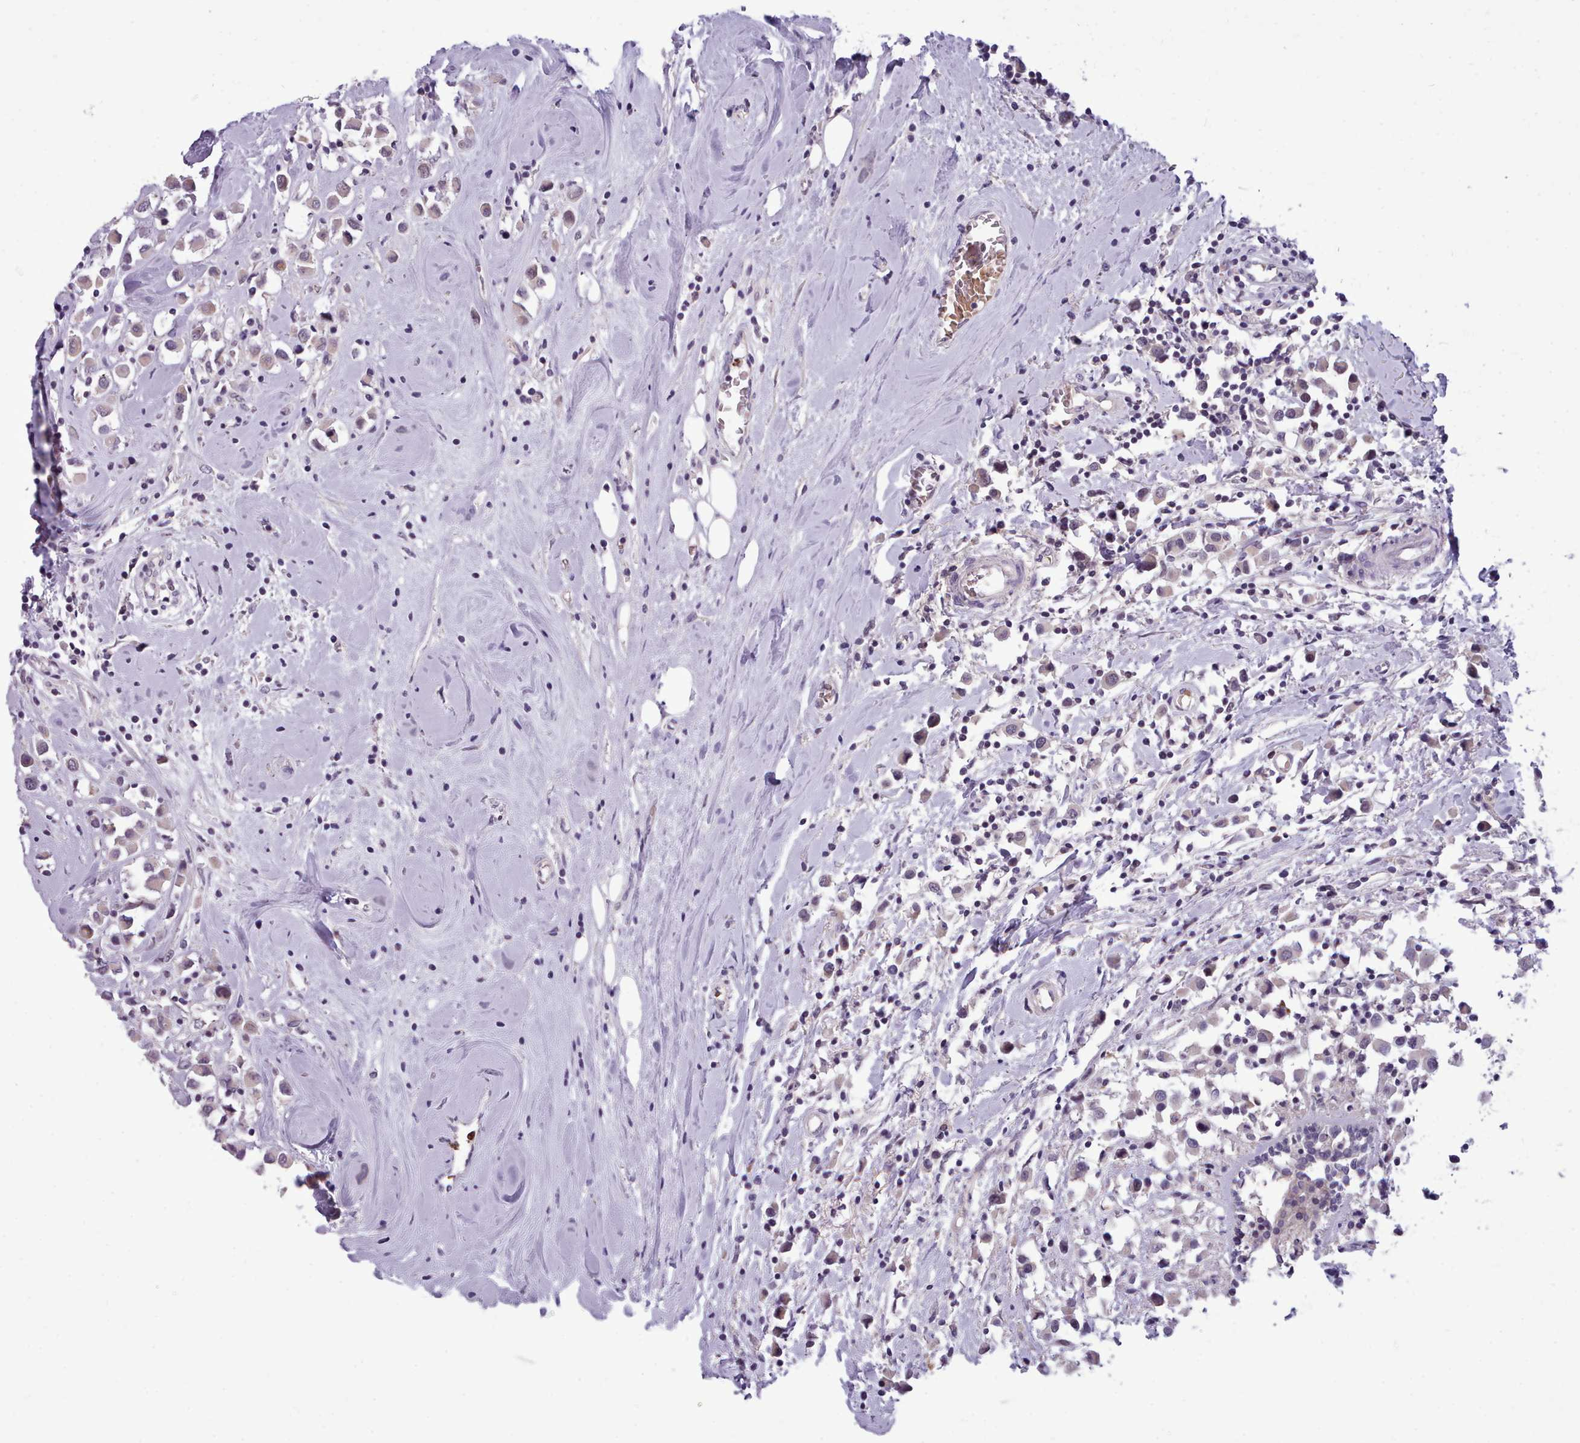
{"staining": {"intensity": "weak", "quantity": "25%-75%", "location": "cytoplasmic/membranous"}, "tissue": "breast cancer", "cell_type": "Tumor cells", "image_type": "cancer", "snomed": [{"axis": "morphology", "description": "Duct carcinoma"}, {"axis": "topography", "description": "Breast"}], "caption": "The immunohistochemical stain highlights weak cytoplasmic/membranous positivity in tumor cells of intraductal carcinoma (breast) tissue.", "gene": "KCTD16", "patient": {"sex": "female", "age": 61}}